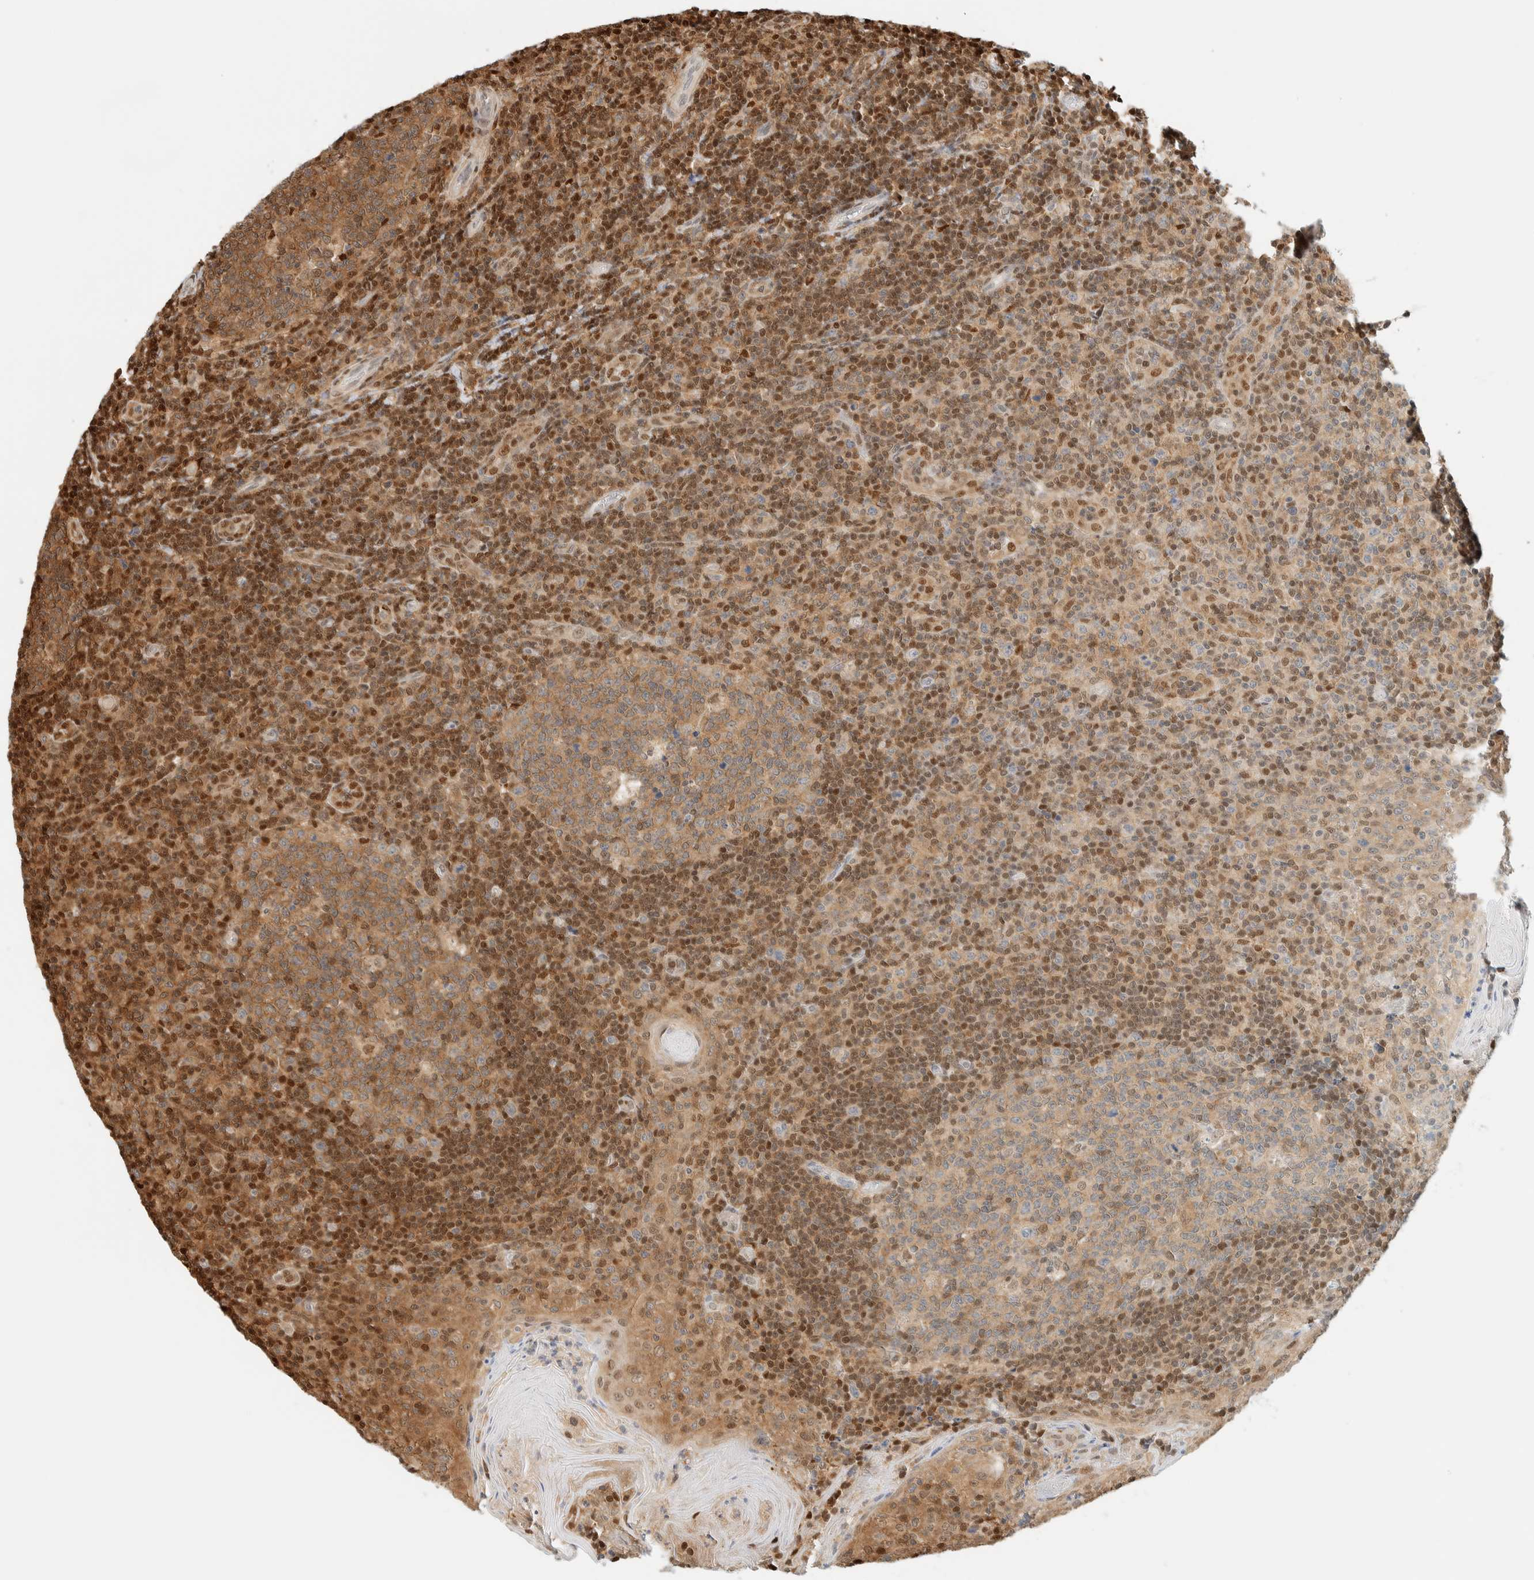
{"staining": {"intensity": "moderate", "quantity": ">75%", "location": "cytoplasmic/membranous,nuclear"}, "tissue": "tonsil", "cell_type": "Germinal center cells", "image_type": "normal", "snomed": [{"axis": "morphology", "description": "Normal tissue, NOS"}, {"axis": "topography", "description": "Tonsil"}], "caption": "Brown immunohistochemical staining in benign tonsil displays moderate cytoplasmic/membranous,nuclear expression in approximately >75% of germinal center cells. (DAB (3,3'-diaminobenzidine) IHC with brightfield microscopy, high magnification).", "gene": "ZBTB37", "patient": {"sex": "female", "age": 19}}